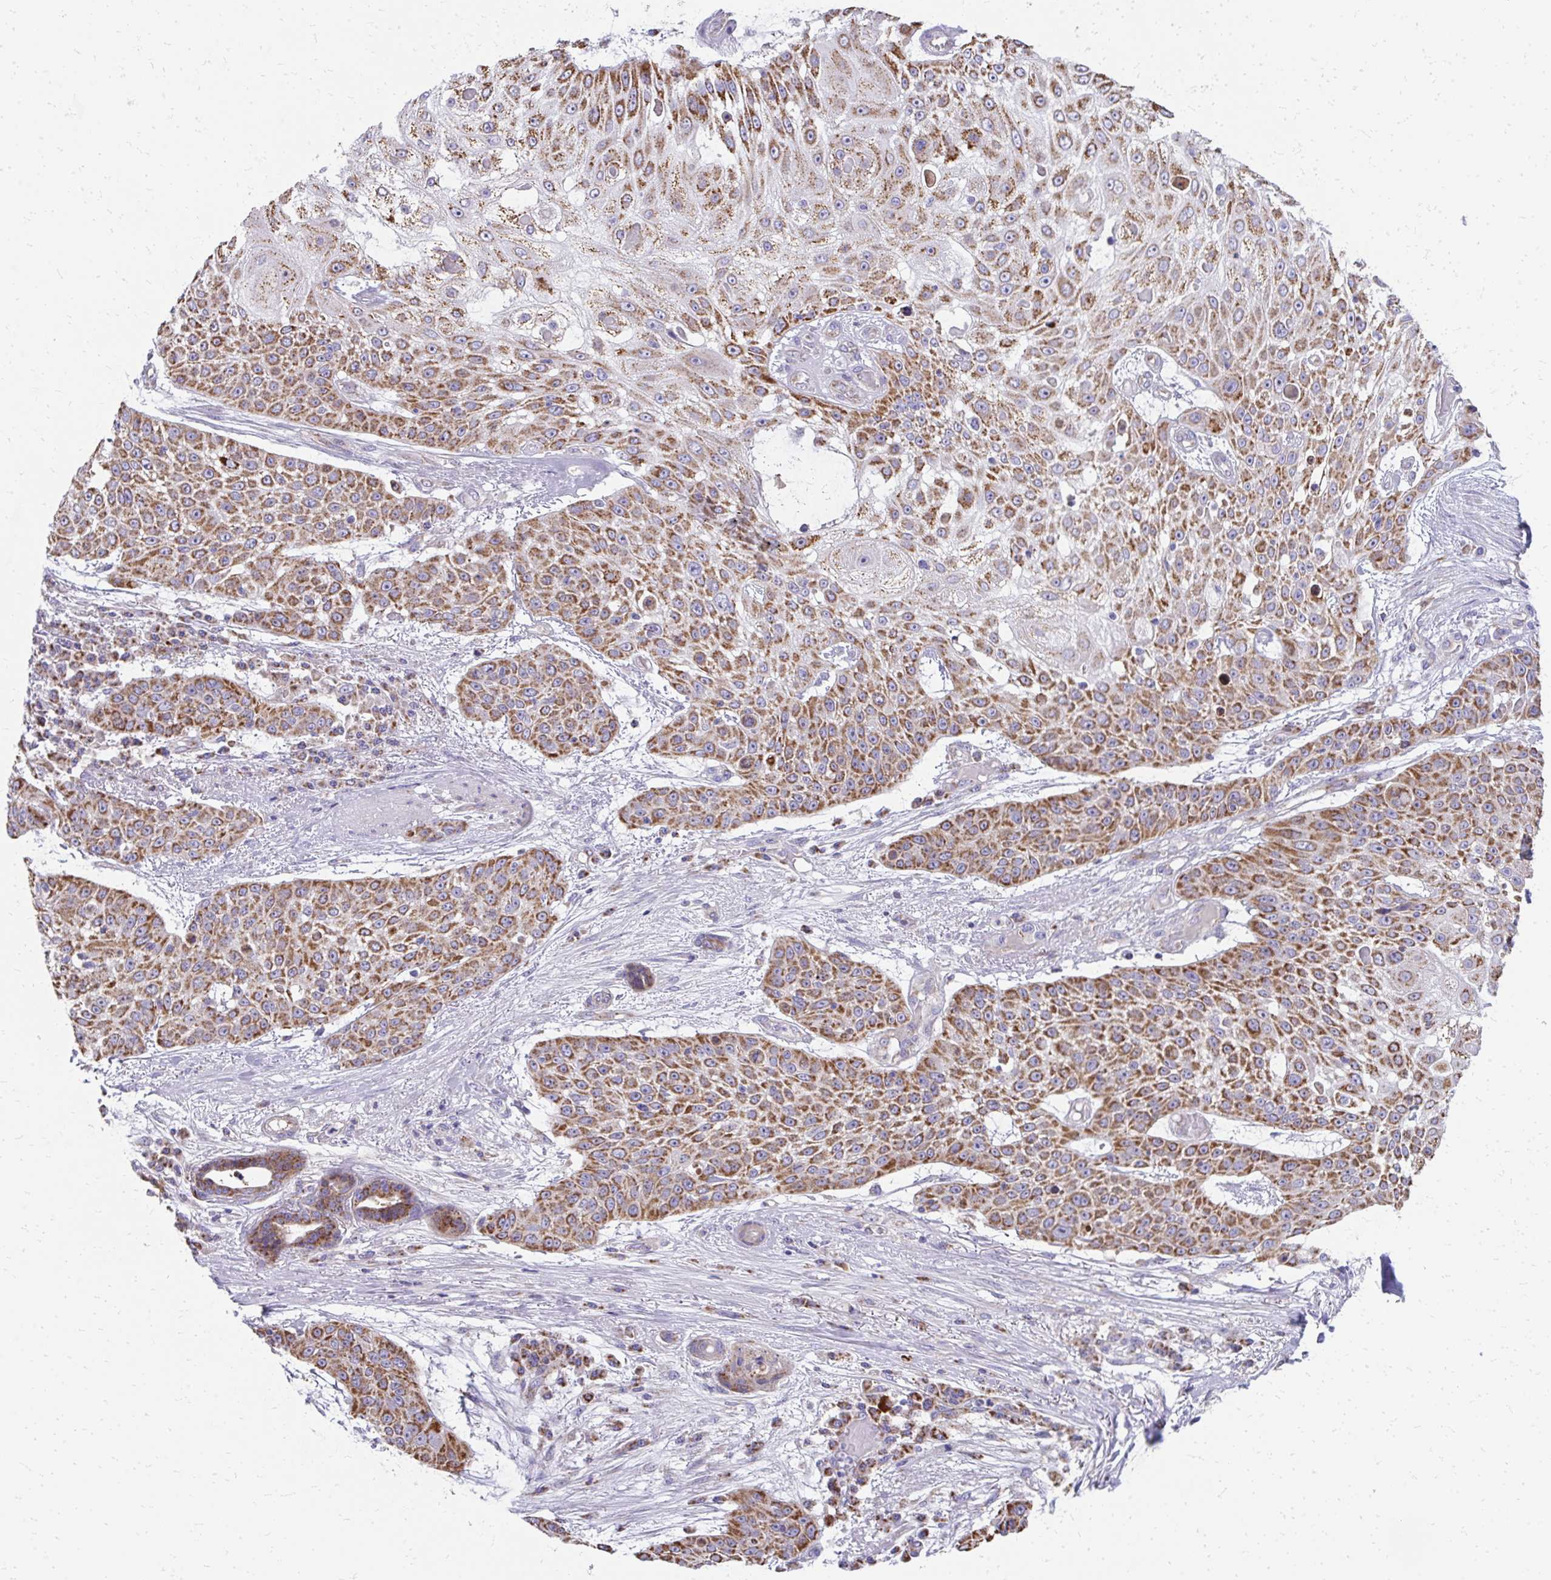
{"staining": {"intensity": "moderate", "quantity": ">75%", "location": "cytoplasmic/membranous"}, "tissue": "skin cancer", "cell_type": "Tumor cells", "image_type": "cancer", "snomed": [{"axis": "morphology", "description": "Squamous cell carcinoma, NOS"}, {"axis": "topography", "description": "Skin"}], "caption": "Skin squamous cell carcinoma tissue displays moderate cytoplasmic/membranous positivity in approximately >75% of tumor cells, visualized by immunohistochemistry.", "gene": "IL37", "patient": {"sex": "female", "age": 86}}